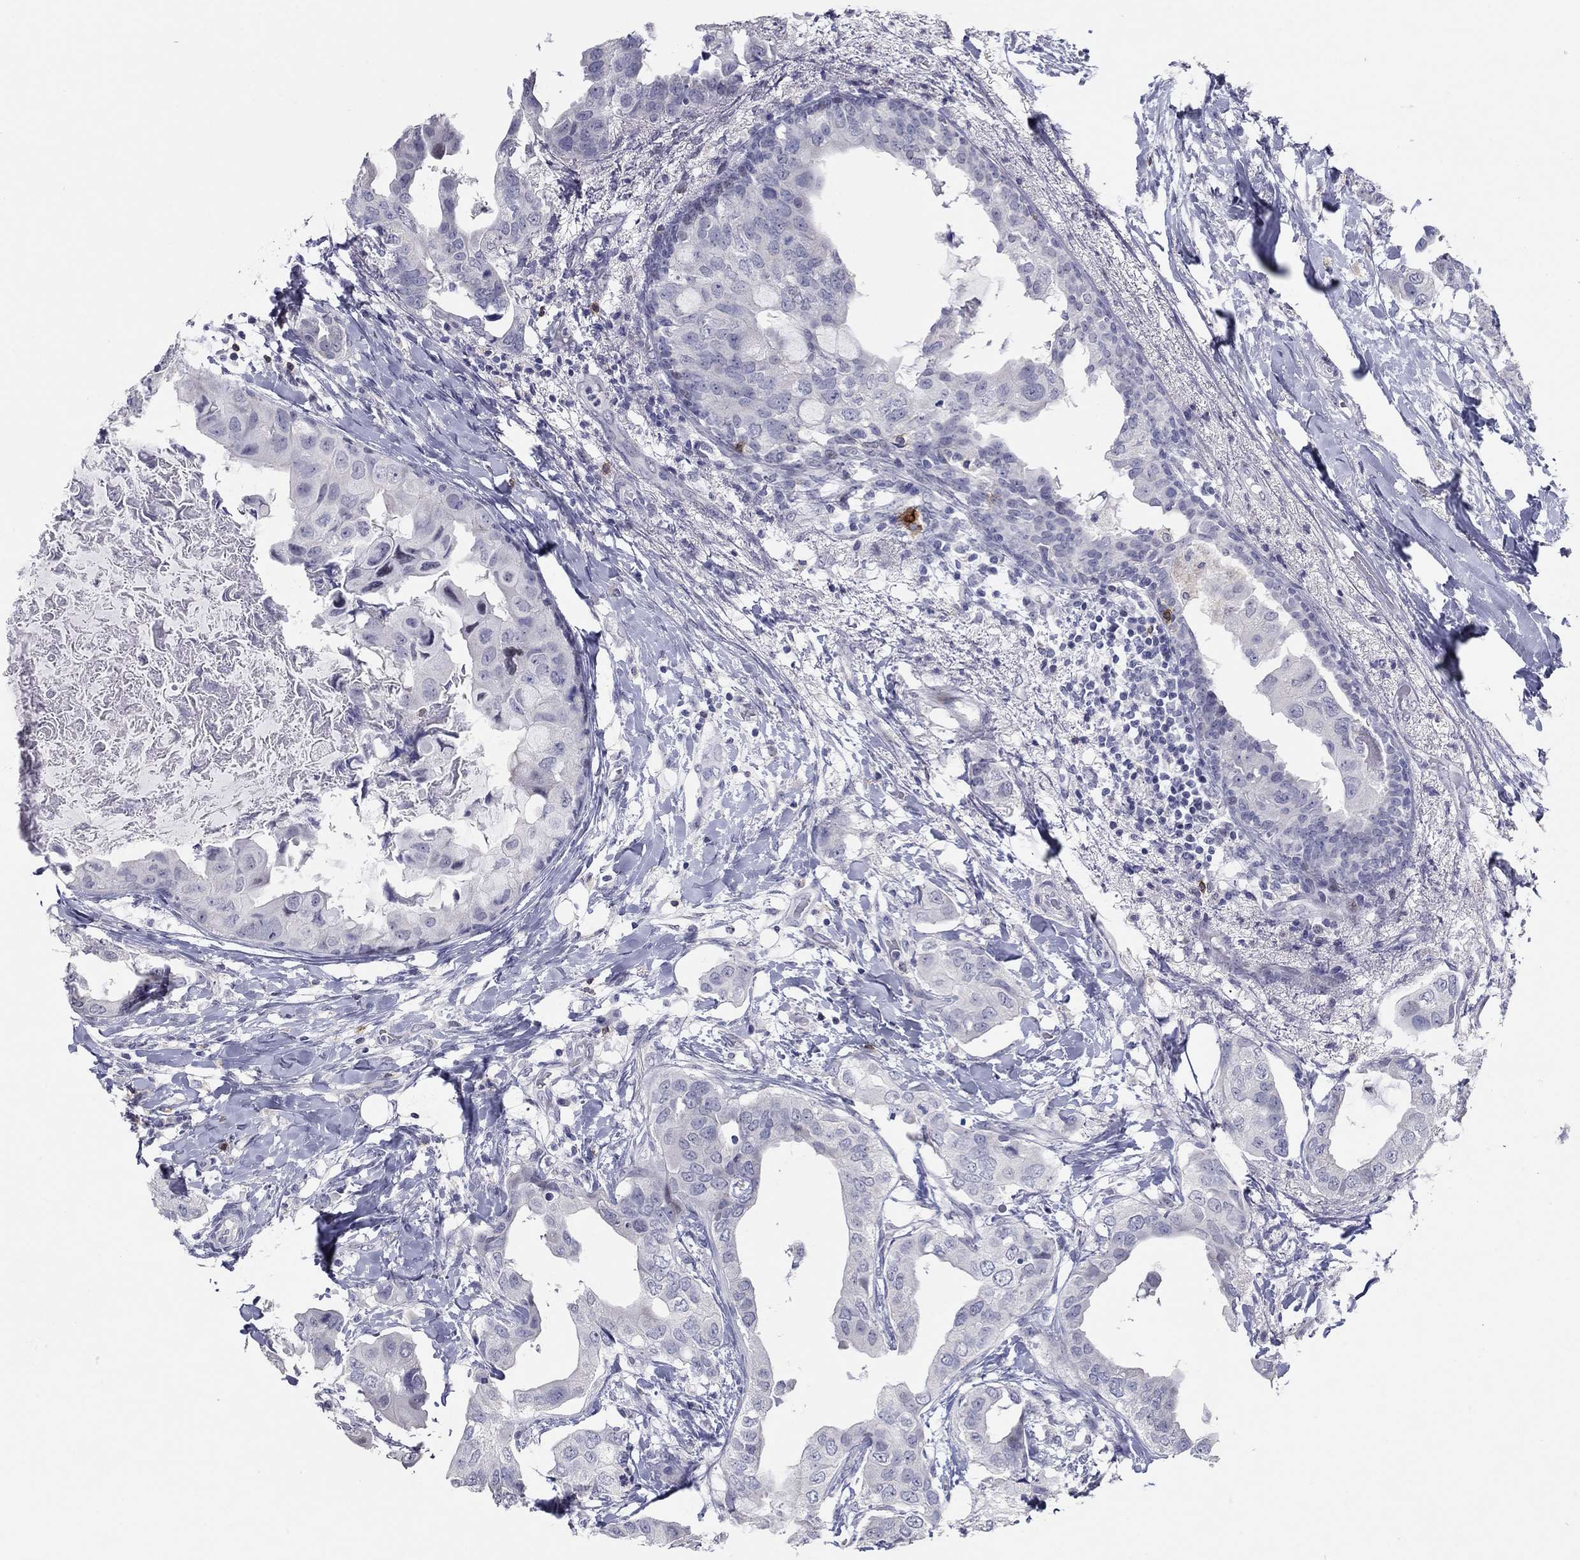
{"staining": {"intensity": "negative", "quantity": "none", "location": "none"}, "tissue": "breast cancer", "cell_type": "Tumor cells", "image_type": "cancer", "snomed": [{"axis": "morphology", "description": "Normal tissue, NOS"}, {"axis": "morphology", "description": "Duct carcinoma"}, {"axis": "topography", "description": "Breast"}], "caption": "Breast cancer was stained to show a protein in brown. There is no significant expression in tumor cells.", "gene": "ITGAE", "patient": {"sex": "female", "age": 40}}